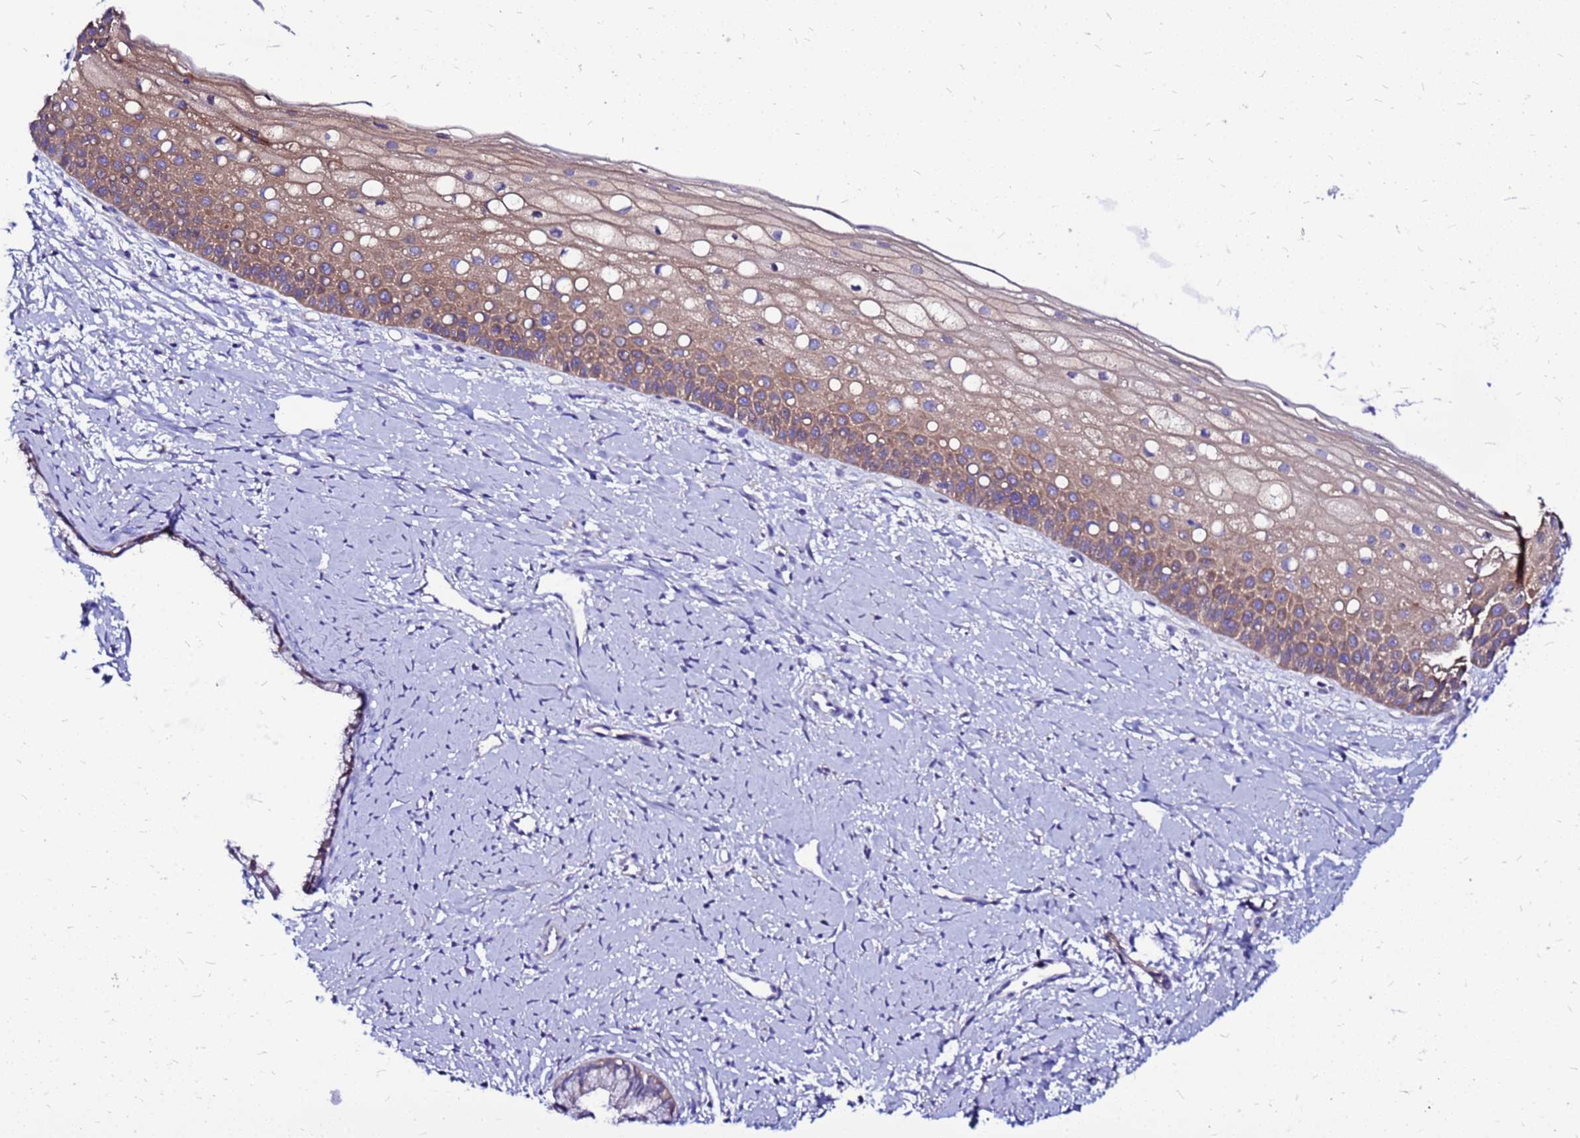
{"staining": {"intensity": "weak", "quantity": "25%-75%", "location": "cytoplasmic/membranous"}, "tissue": "cervix", "cell_type": "Glandular cells", "image_type": "normal", "snomed": [{"axis": "morphology", "description": "Normal tissue, NOS"}, {"axis": "topography", "description": "Cervix"}], "caption": "DAB (3,3'-diaminobenzidine) immunohistochemical staining of normal human cervix demonstrates weak cytoplasmic/membranous protein expression in about 25%-75% of glandular cells. (Brightfield microscopy of DAB IHC at high magnification).", "gene": "ARHGEF35", "patient": {"sex": "female", "age": 57}}